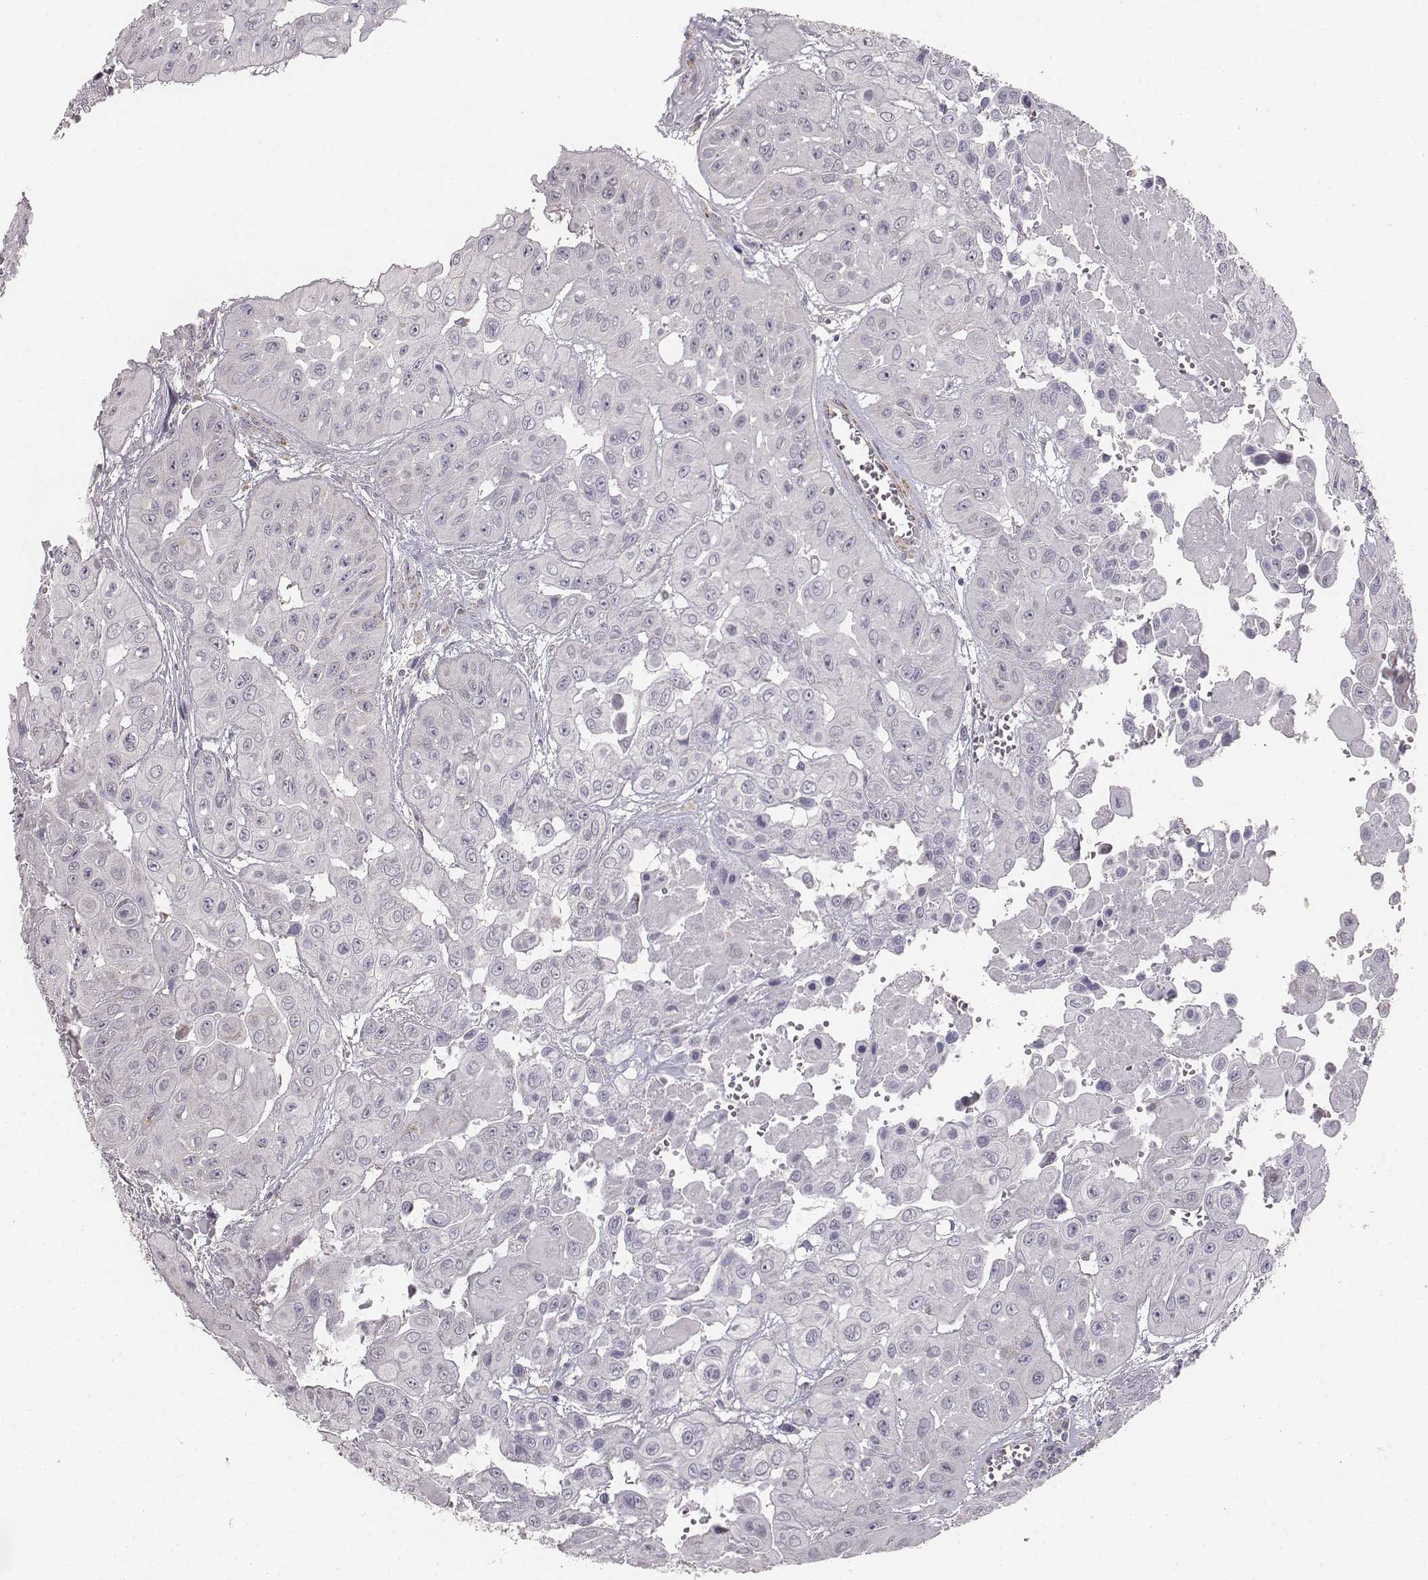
{"staining": {"intensity": "negative", "quantity": "none", "location": "none"}, "tissue": "head and neck cancer", "cell_type": "Tumor cells", "image_type": "cancer", "snomed": [{"axis": "morphology", "description": "Adenocarcinoma, NOS"}, {"axis": "topography", "description": "Head-Neck"}], "caption": "This is an IHC photomicrograph of human head and neck cancer. There is no staining in tumor cells.", "gene": "ABCD3", "patient": {"sex": "male", "age": 73}}